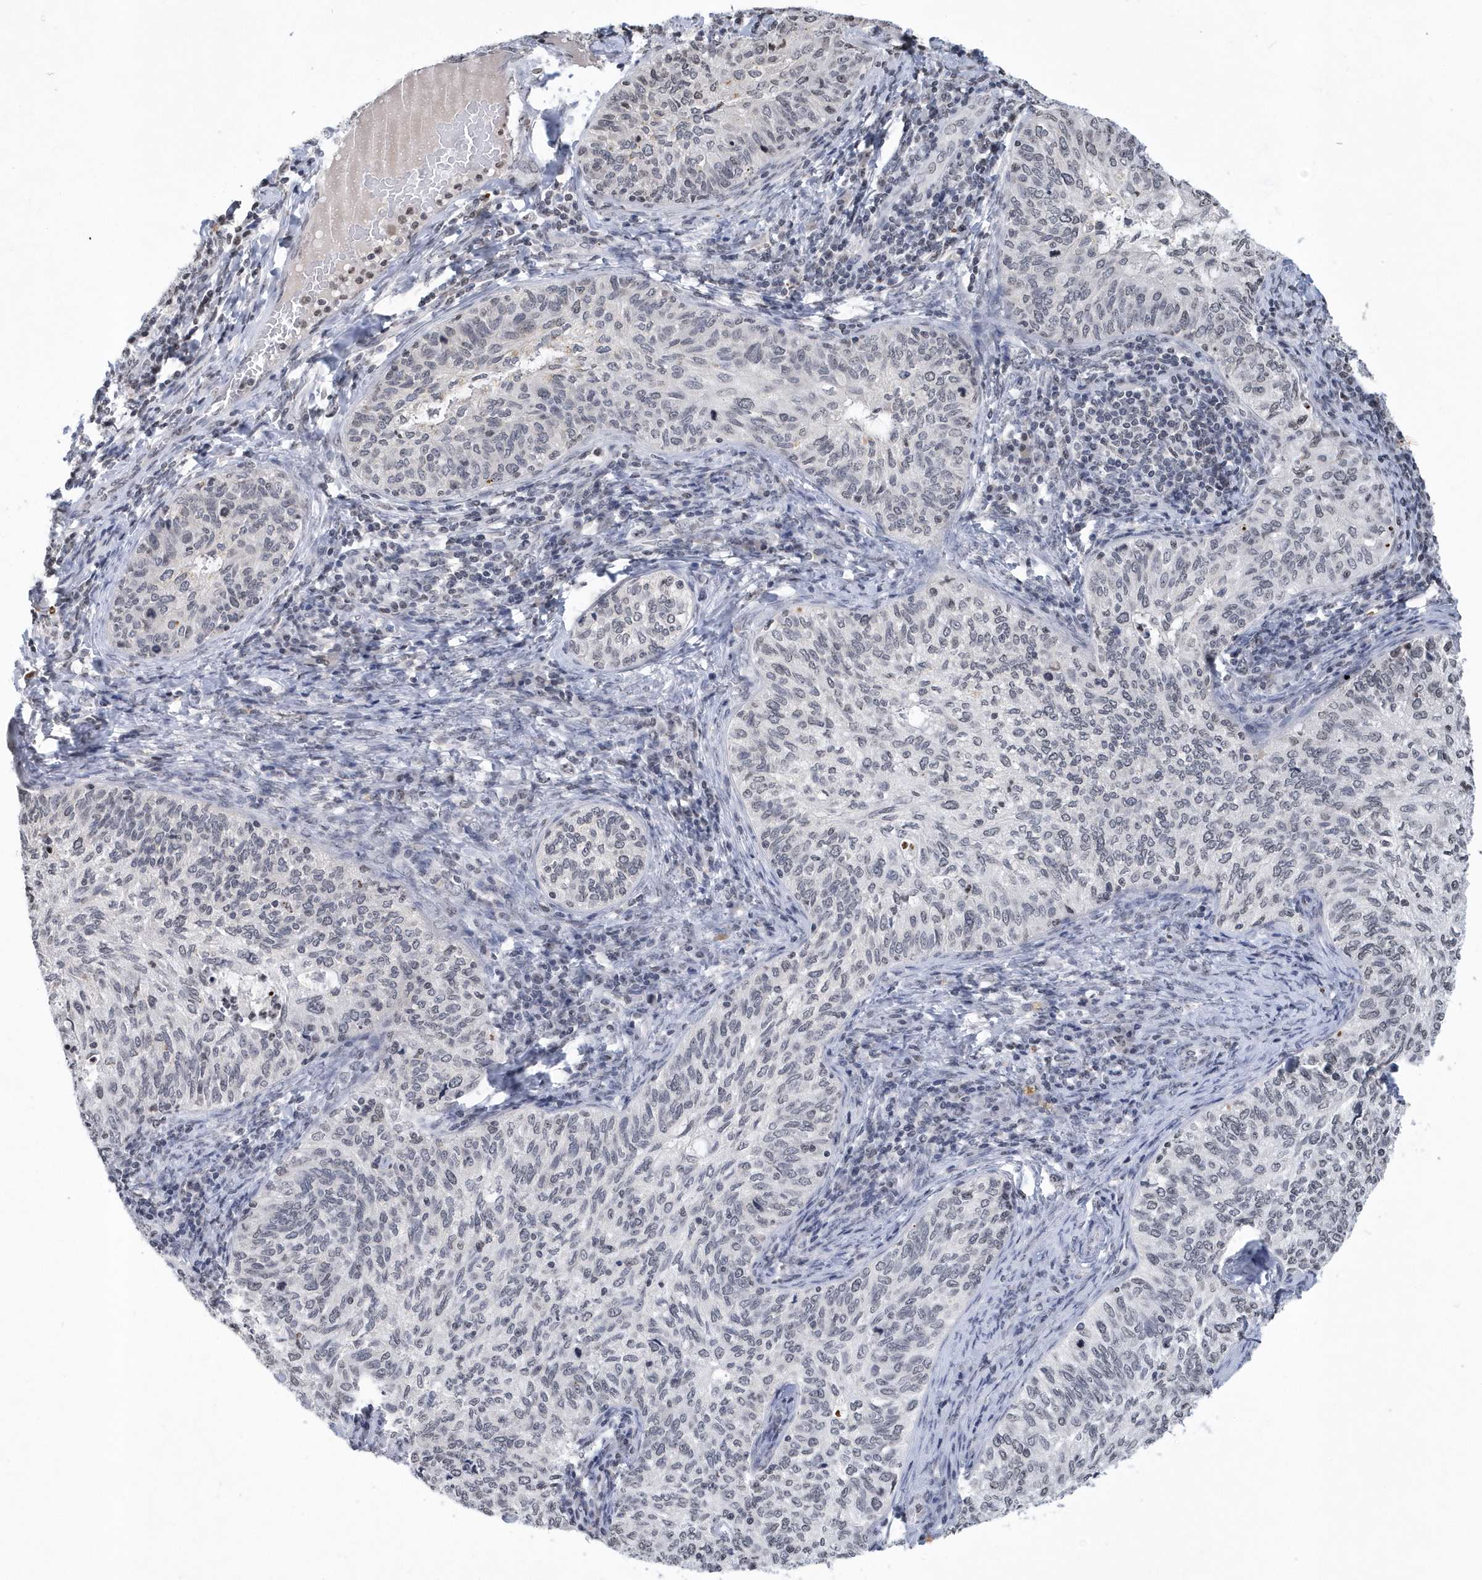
{"staining": {"intensity": "negative", "quantity": "none", "location": "none"}, "tissue": "cervical cancer", "cell_type": "Tumor cells", "image_type": "cancer", "snomed": [{"axis": "morphology", "description": "Squamous cell carcinoma, NOS"}, {"axis": "topography", "description": "Cervix"}], "caption": "An IHC photomicrograph of cervical squamous cell carcinoma is shown. There is no staining in tumor cells of cervical squamous cell carcinoma. (DAB immunohistochemistry visualized using brightfield microscopy, high magnification).", "gene": "VWA5B2", "patient": {"sex": "female", "age": 30}}